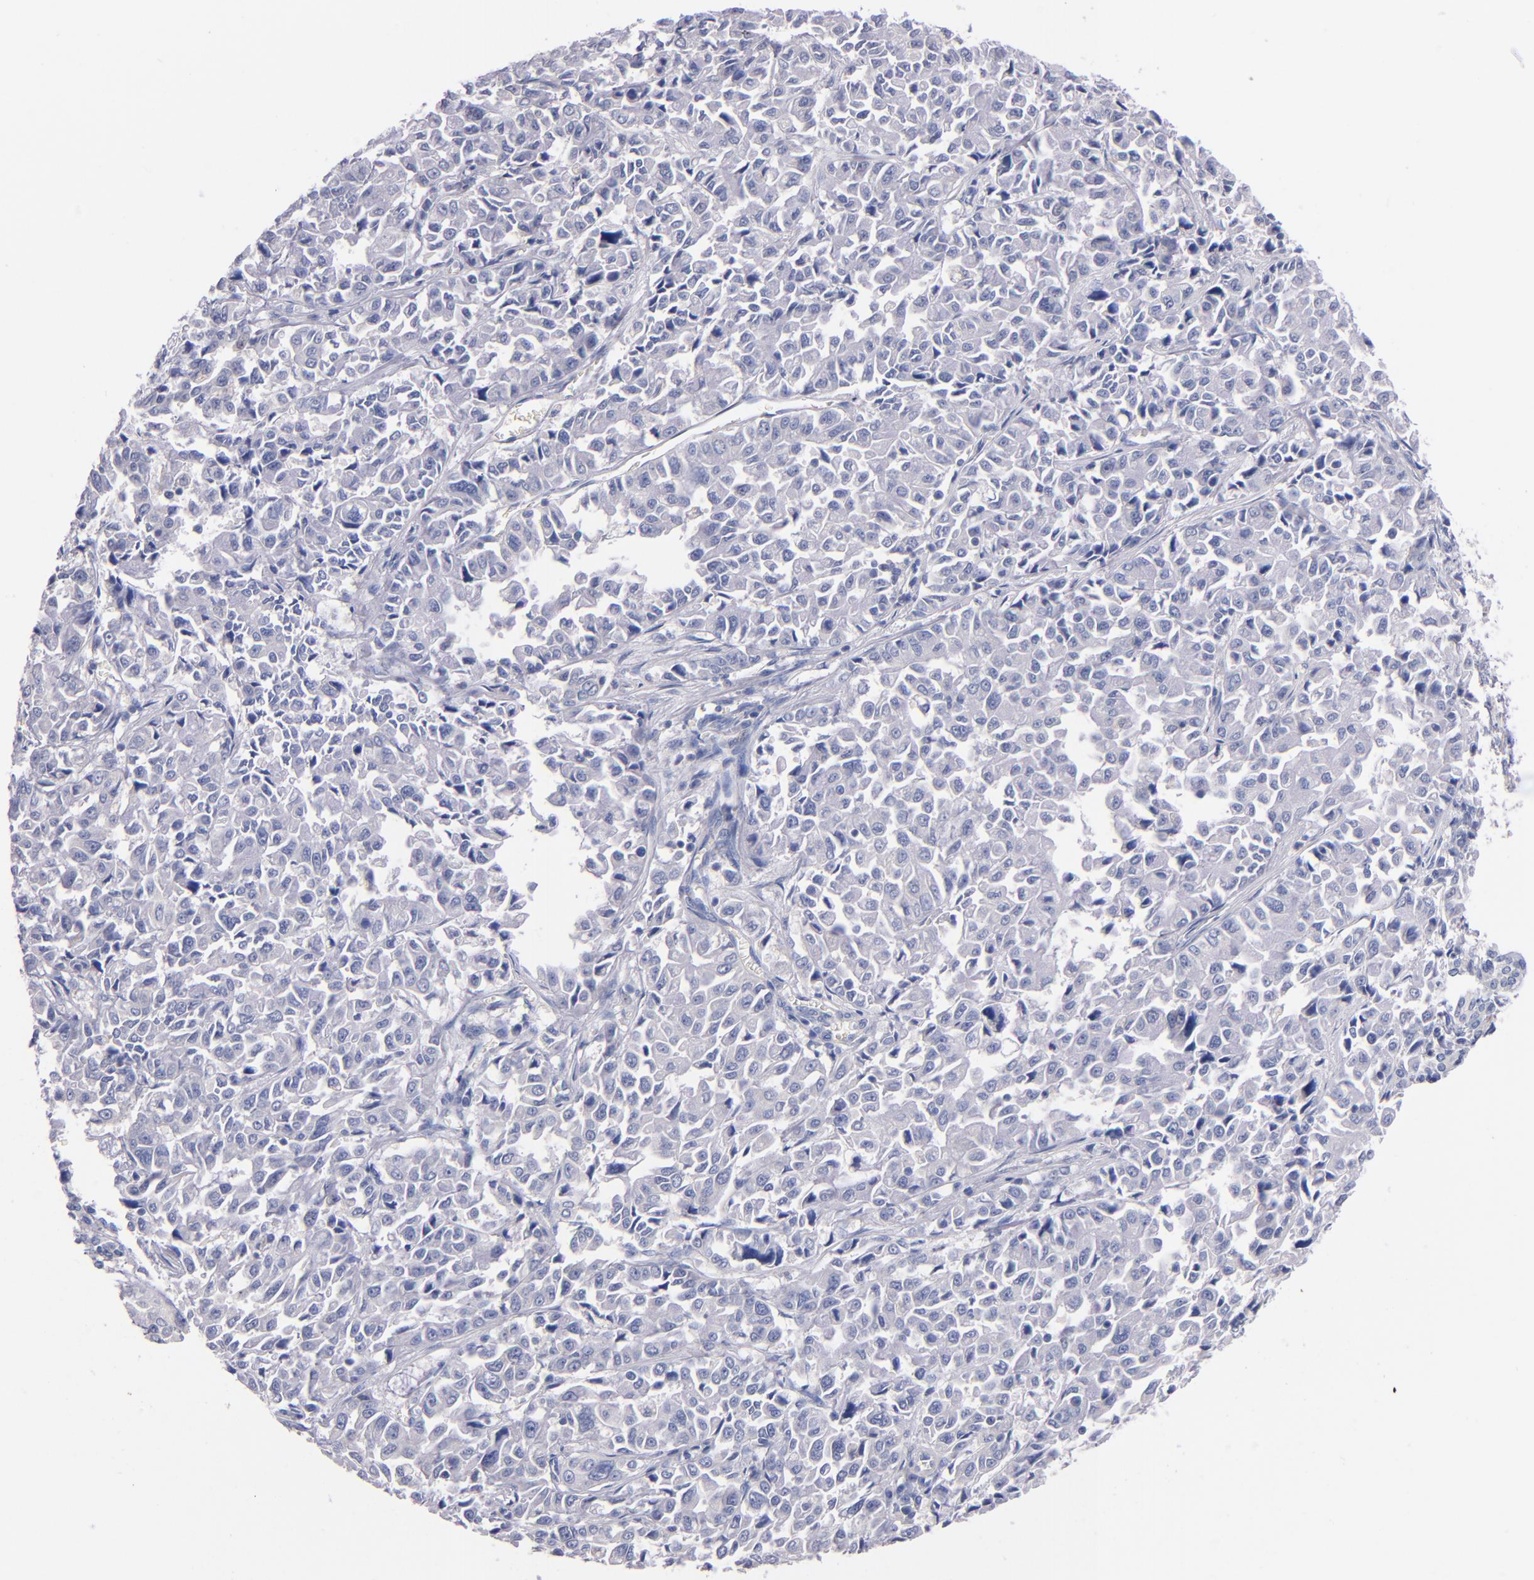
{"staining": {"intensity": "negative", "quantity": "none", "location": "none"}, "tissue": "pancreatic cancer", "cell_type": "Tumor cells", "image_type": "cancer", "snomed": [{"axis": "morphology", "description": "Adenocarcinoma, NOS"}, {"axis": "topography", "description": "Pancreas"}], "caption": "Photomicrograph shows no protein expression in tumor cells of pancreatic cancer (adenocarcinoma) tissue.", "gene": "CNTNAP2", "patient": {"sex": "female", "age": 52}}